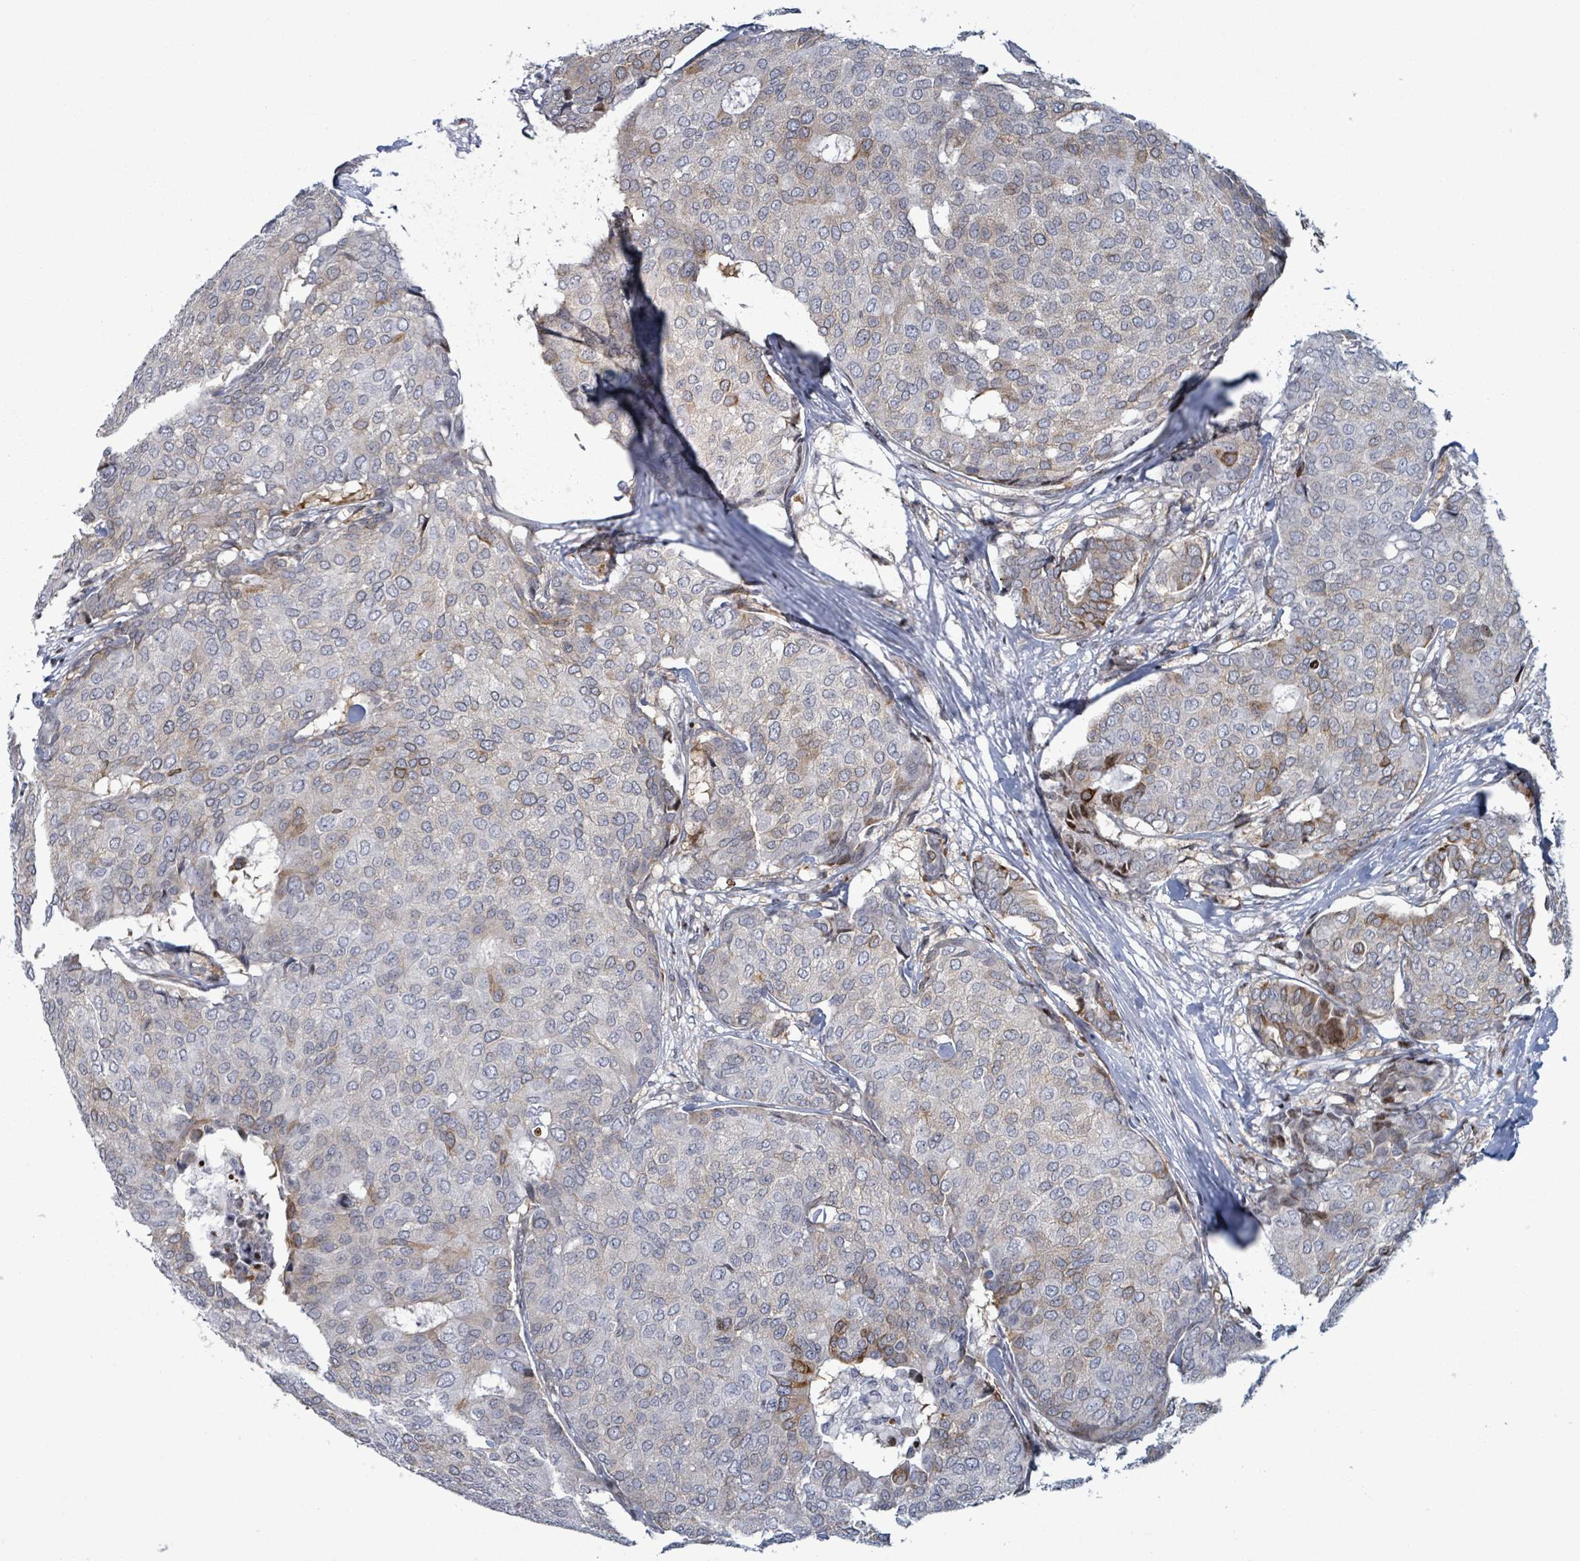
{"staining": {"intensity": "moderate", "quantity": "<25%", "location": "cytoplasmic/membranous"}, "tissue": "breast cancer", "cell_type": "Tumor cells", "image_type": "cancer", "snomed": [{"axis": "morphology", "description": "Duct carcinoma"}, {"axis": "topography", "description": "Breast"}], "caption": "Breast cancer tissue demonstrates moderate cytoplasmic/membranous expression in about <25% of tumor cells, visualized by immunohistochemistry.", "gene": "FNDC4", "patient": {"sex": "female", "age": 75}}